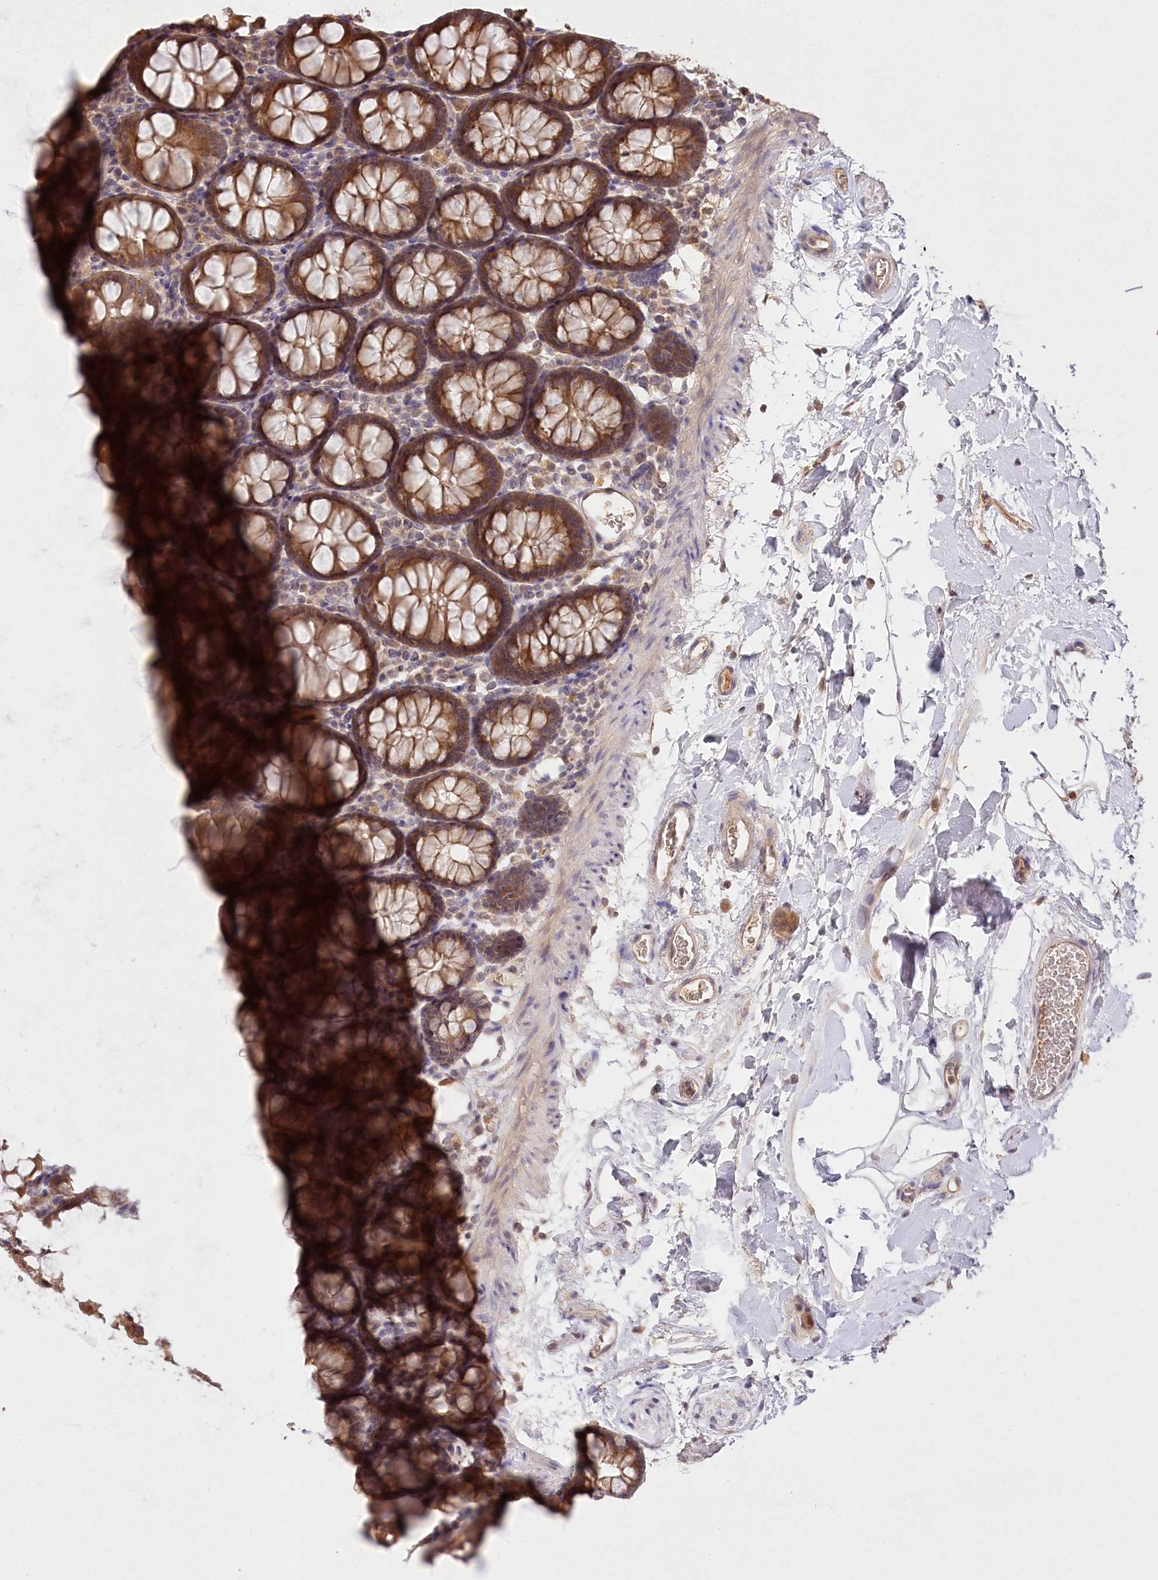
{"staining": {"intensity": "moderate", "quantity": ">75%", "location": "cytoplasmic/membranous"}, "tissue": "colon", "cell_type": "Endothelial cells", "image_type": "normal", "snomed": [{"axis": "morphology", "description": "Normal tissue, NOS"}, {"axis": "topography", "description": "Colon"}], "caption": "The image reveals staining of unremarkable colon, revealing moderate cytoplasmic/membranous protein expression (brown color) within endothelial cells.", "gene": "IRAK1BP1", "patient": {"sex": "male", "age": 75}}